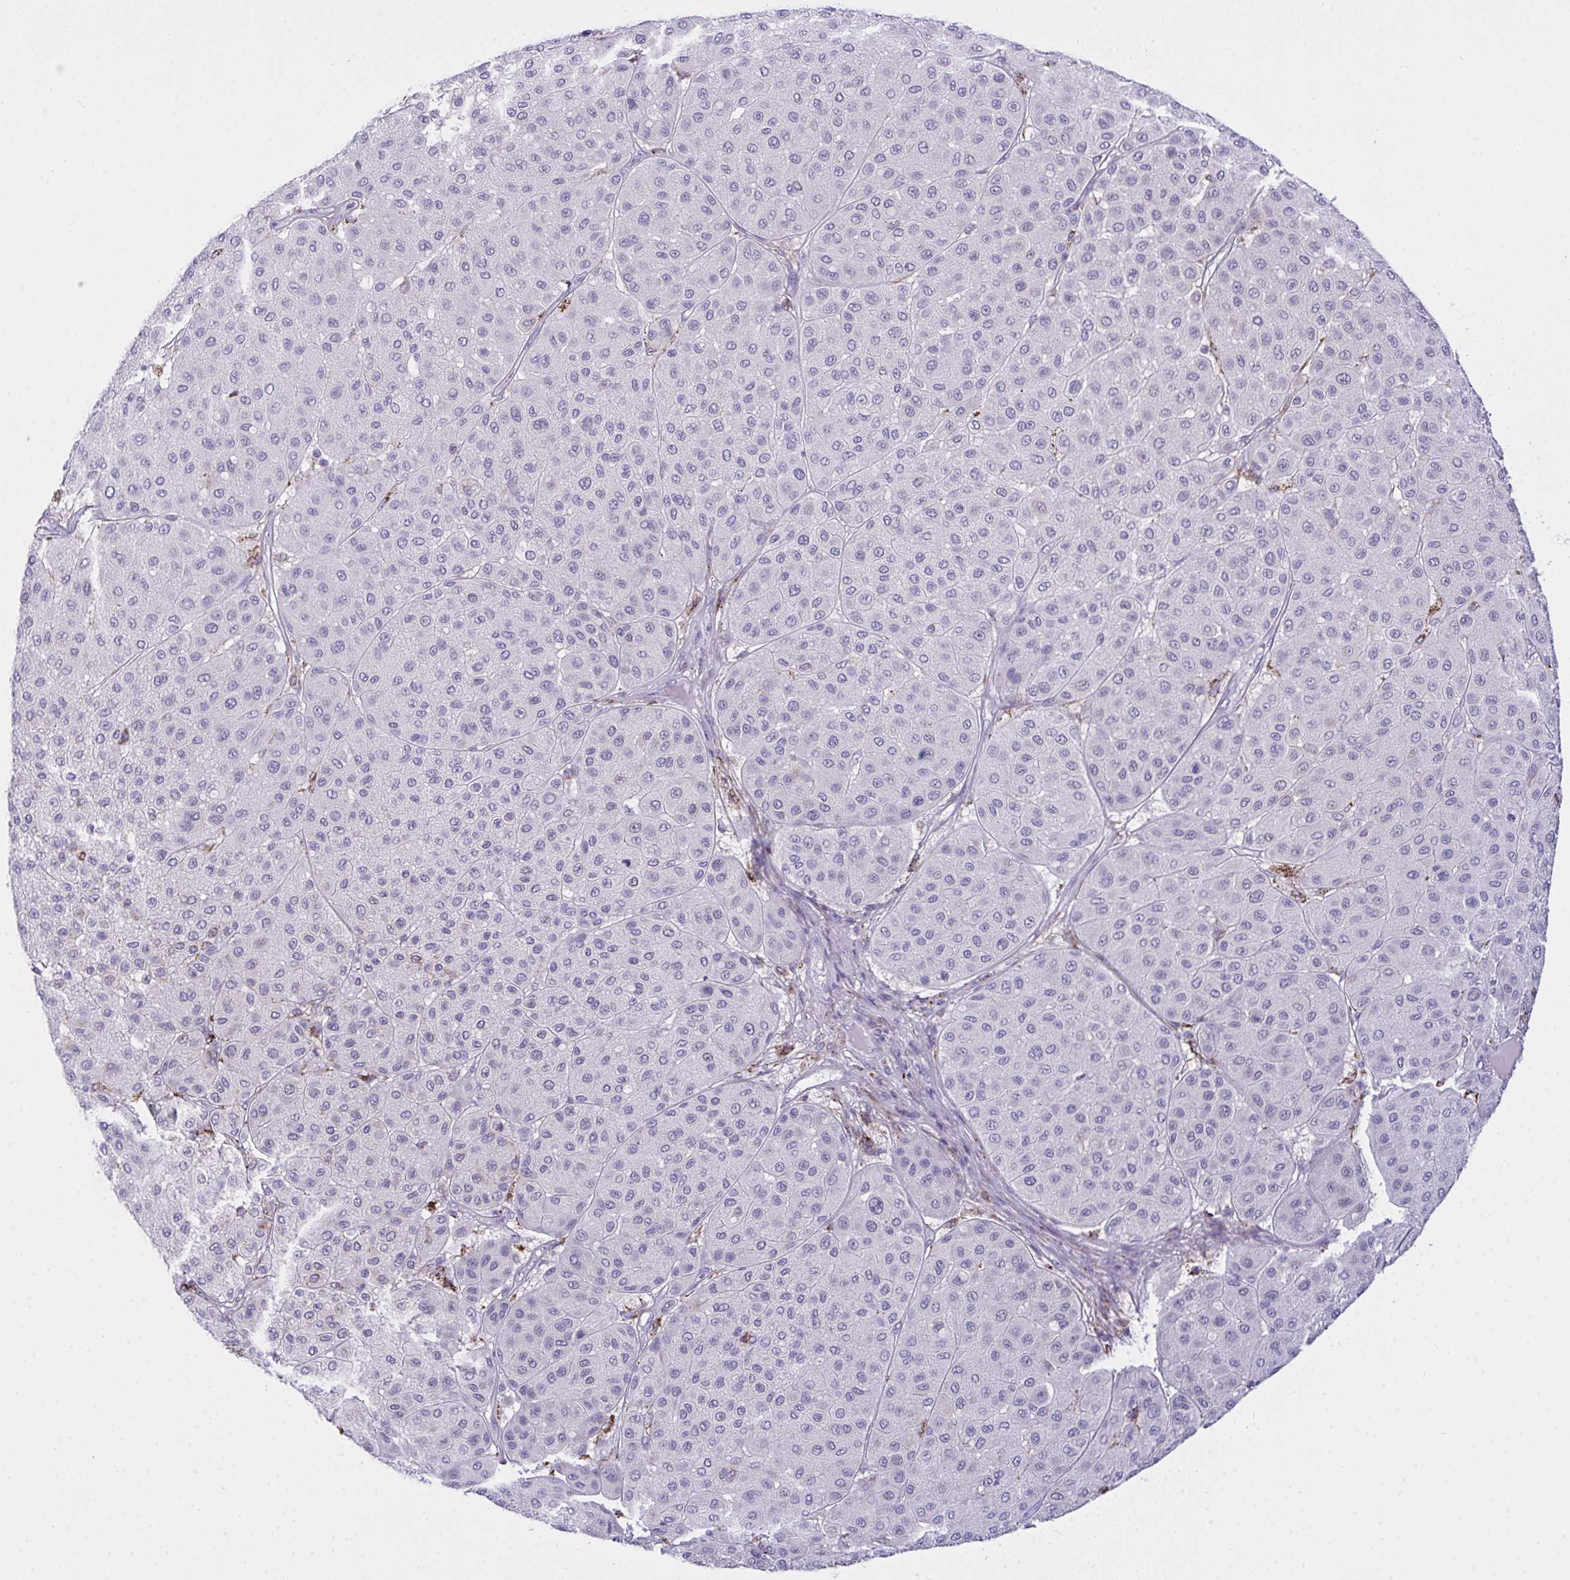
{"staining": {"intensity": "negative", "quantity": "none", "location": "none"}, "tissue": "melanoma", "cell_type": "Tumor cells", "image_type": "cancer", "snomed": [{"axis": "morphology", "description": "Malignant melanoma, Metastatic site"}, {"axis": "topography", "description": "Smooth muscle"}], "caption": "The immunohistochemistry image has no significant positivity in tumor cells of melanoma tissue. The staining is performed using DAB brown chromogen with nuclei counter-stained in using hematoxylin.", "gene": "SEMA6B", "patient": {"sex": "male", "age": 41}}